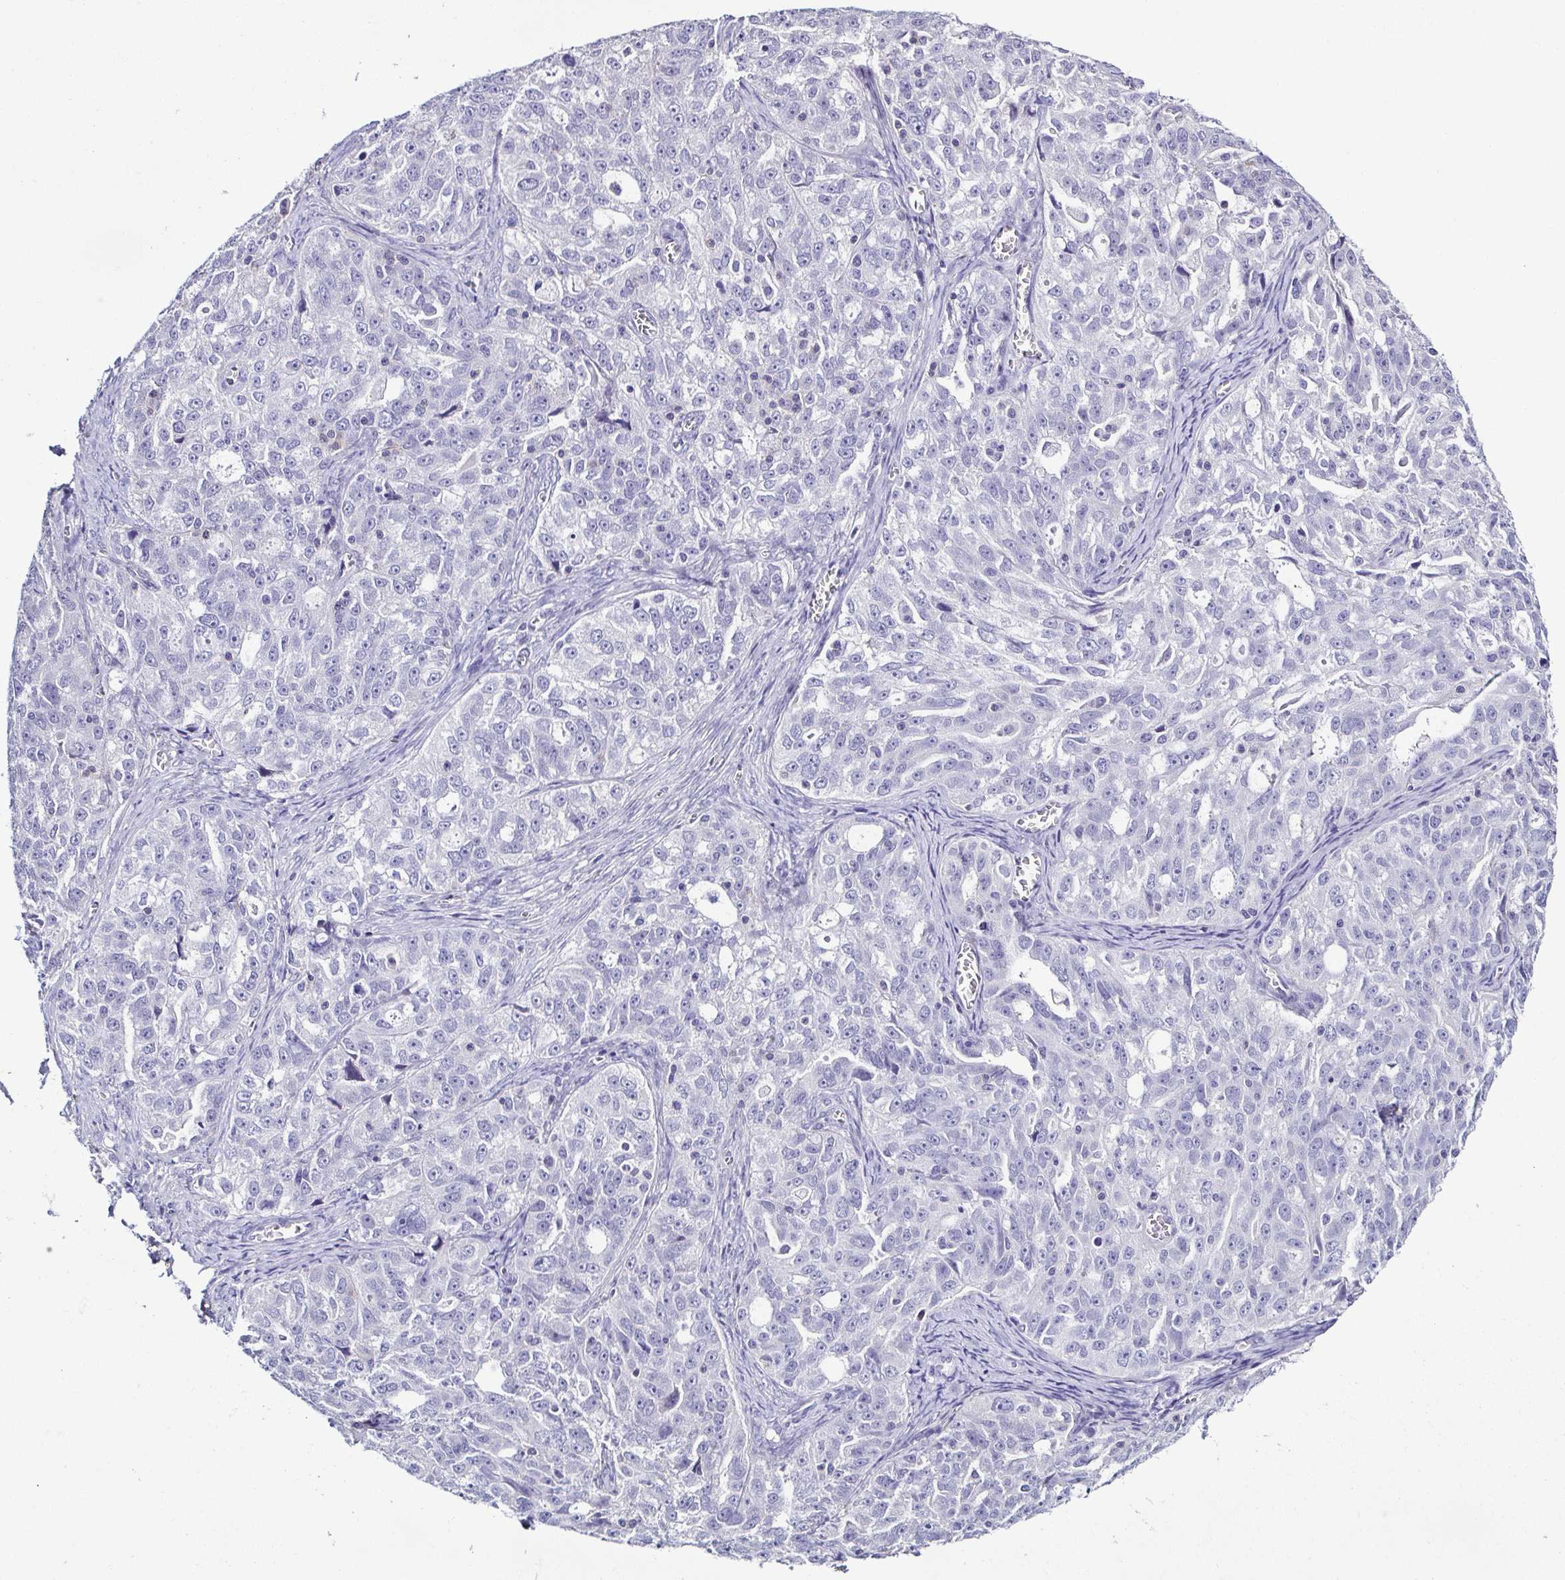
{"staining": {"intensity": "negative", "quantity": "none", "location": "none"}, "tissue": "ovarian cancer", "cell_type": "Tumor cells", "image_type": "cancer", "snomed": [{"axis": "morphology", "description": "Cystadenocarcinoma, serous, NOS"}, {"axis": "topography", "description": "Ovary"}], "caption": "IHC image of human ovarian serous cystadenocarcinoma stained for a protein (brown), which exhibits no positivity in tumor cells.", "gene": "TNNT2", "patient": {"sex": "female", "age": 51}}